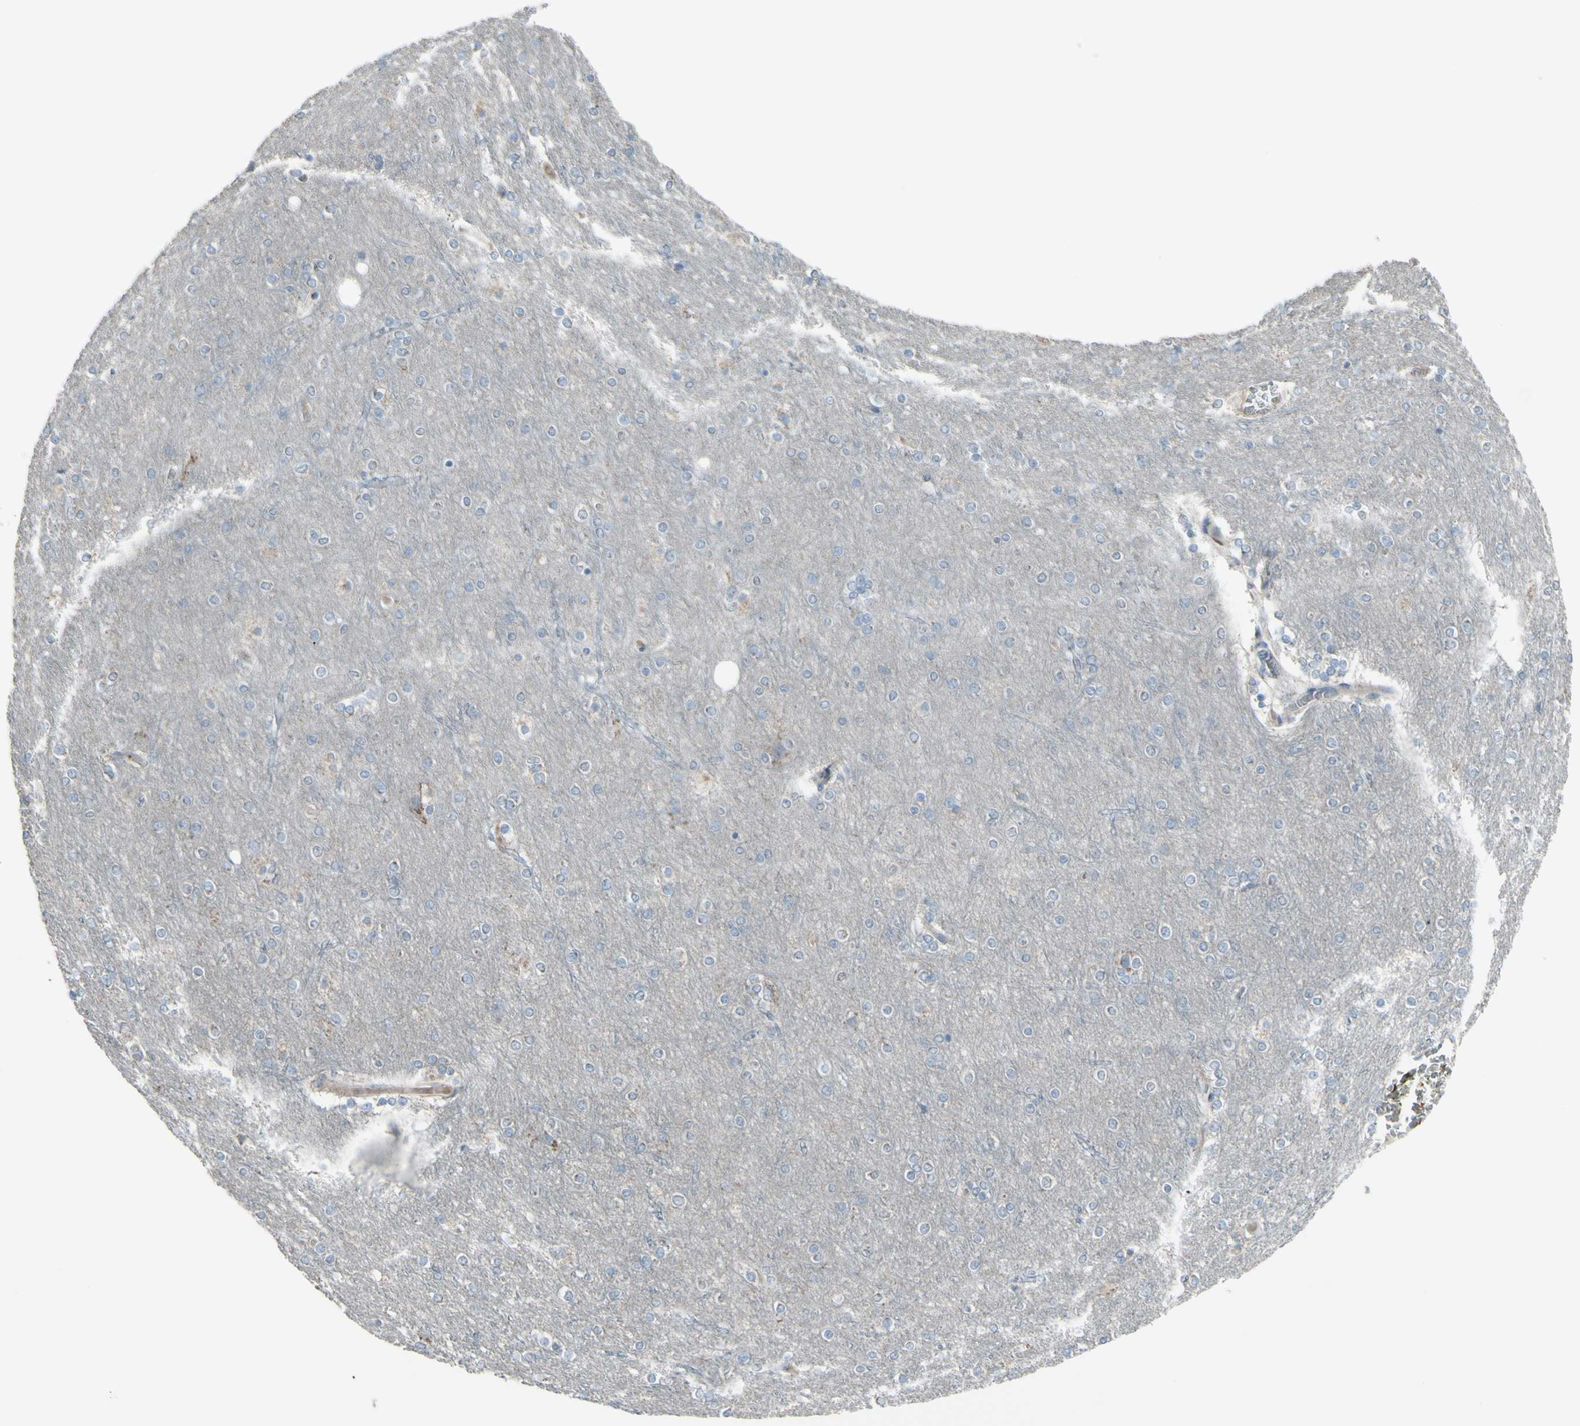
{"staining": {"intensity": "negative", "quantity": "none", "location": "none"}, "tissue": "cerebral cortex", "cell_type": "Endothelial cells", "image_type": "normal", "snomed": [{"axis": "morphology", "description": "Normal tissue, NOS"}, {"axis": "topography", "description": "Cerebral cortex"}], "caption": "A high-resolution image shows IHC staining of unremarkable cerebral cortex, which displays no significant positivity in endothelial cells.", "gene": "CD79B", "patient": {"sex": "female", "age": 54}}